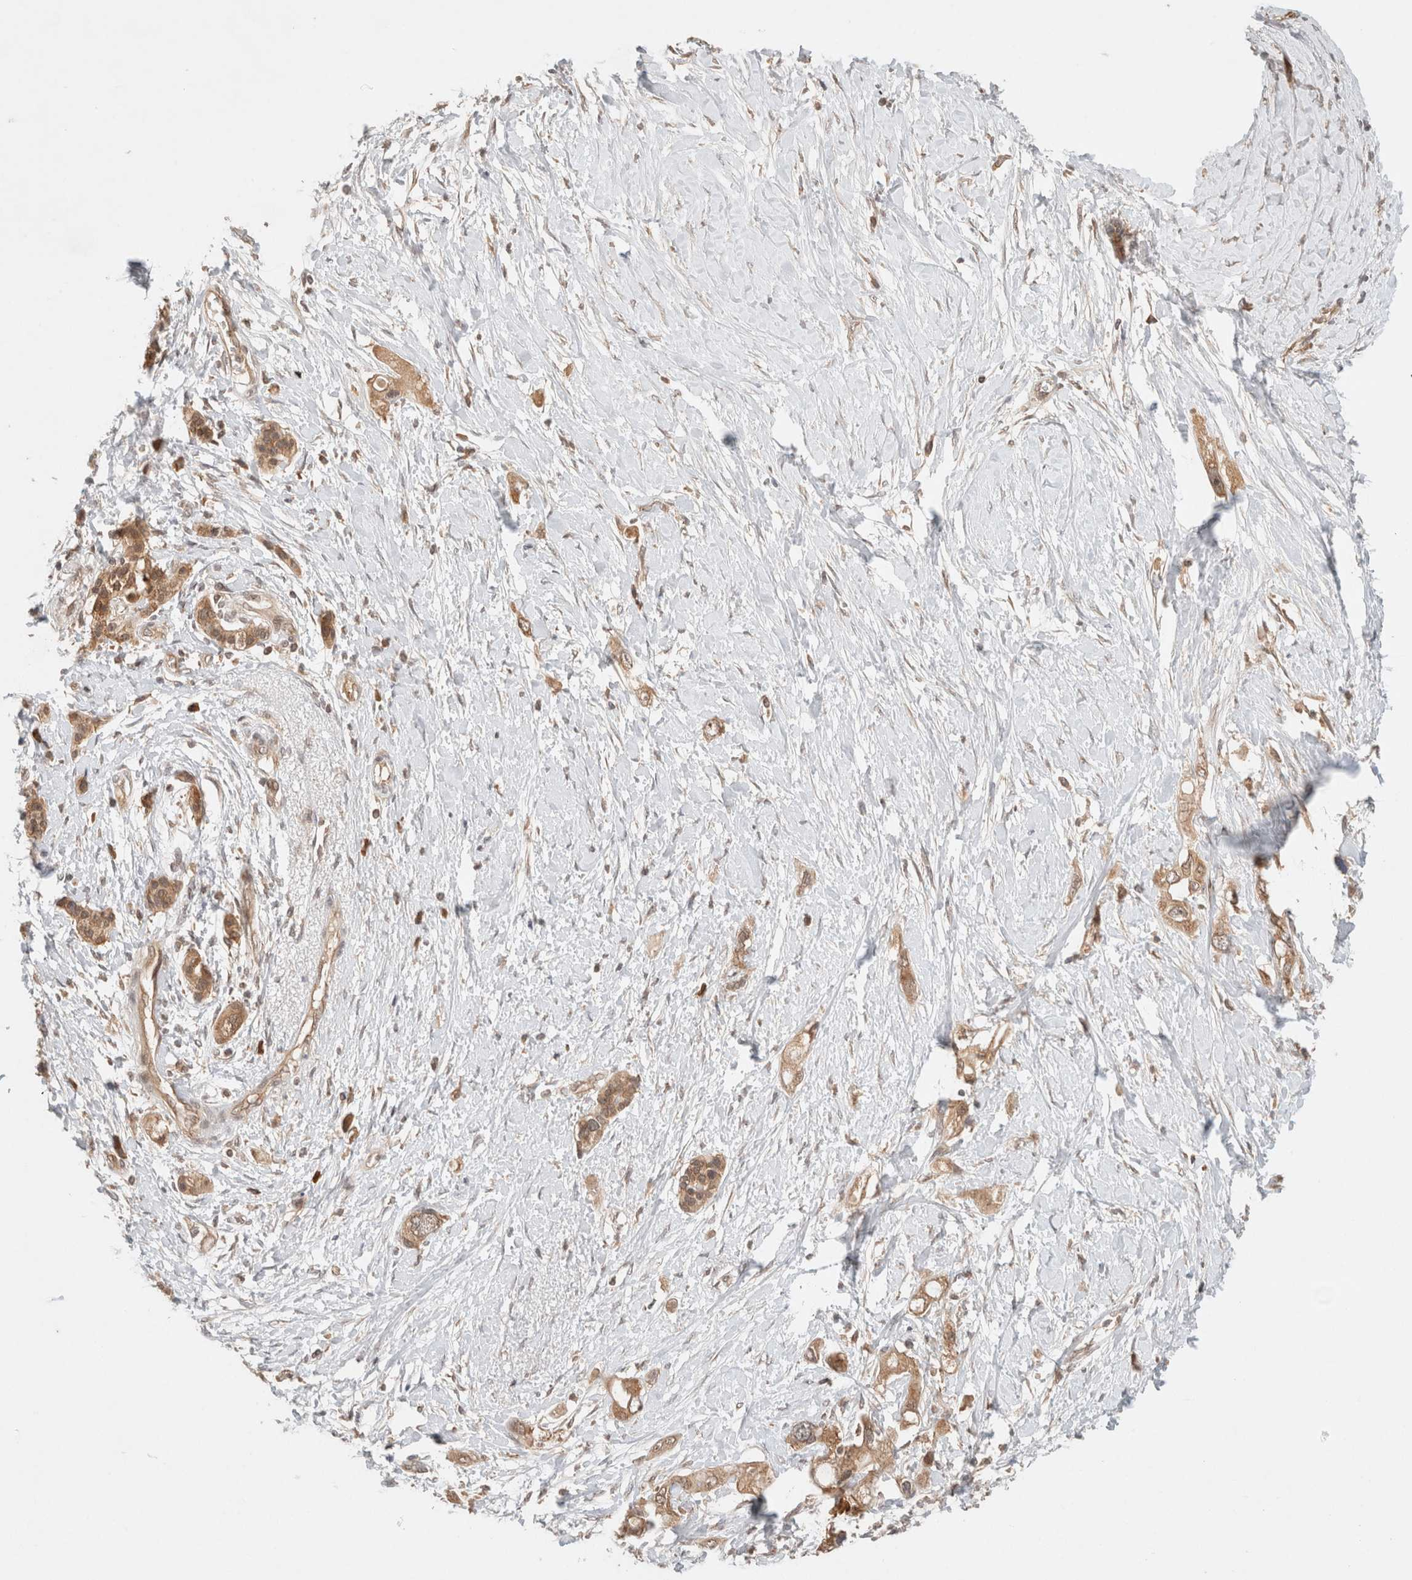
{"staining": {"intensity": "moderate", "quantity": ">75%", "location": "cytoplasmic/membranous"}, "tissue": "pancreatic cancer", "cell_type": "Tumor cells", "image_type": "cancer", "snomed": [{"axis": "morphology", "description": "Adenocarcinoma, NOS"}, {"axis": "topography", "description": "Pancreas"}], "caption": "This is an image of IHC staining of pancreatic cancer (adenocarcinoma), which shows moderate staining in the cytoplasmic/membranous of tumor cells.", "gene": "ARFGEF2", "patient": {"sex": "female", "age": 56}}